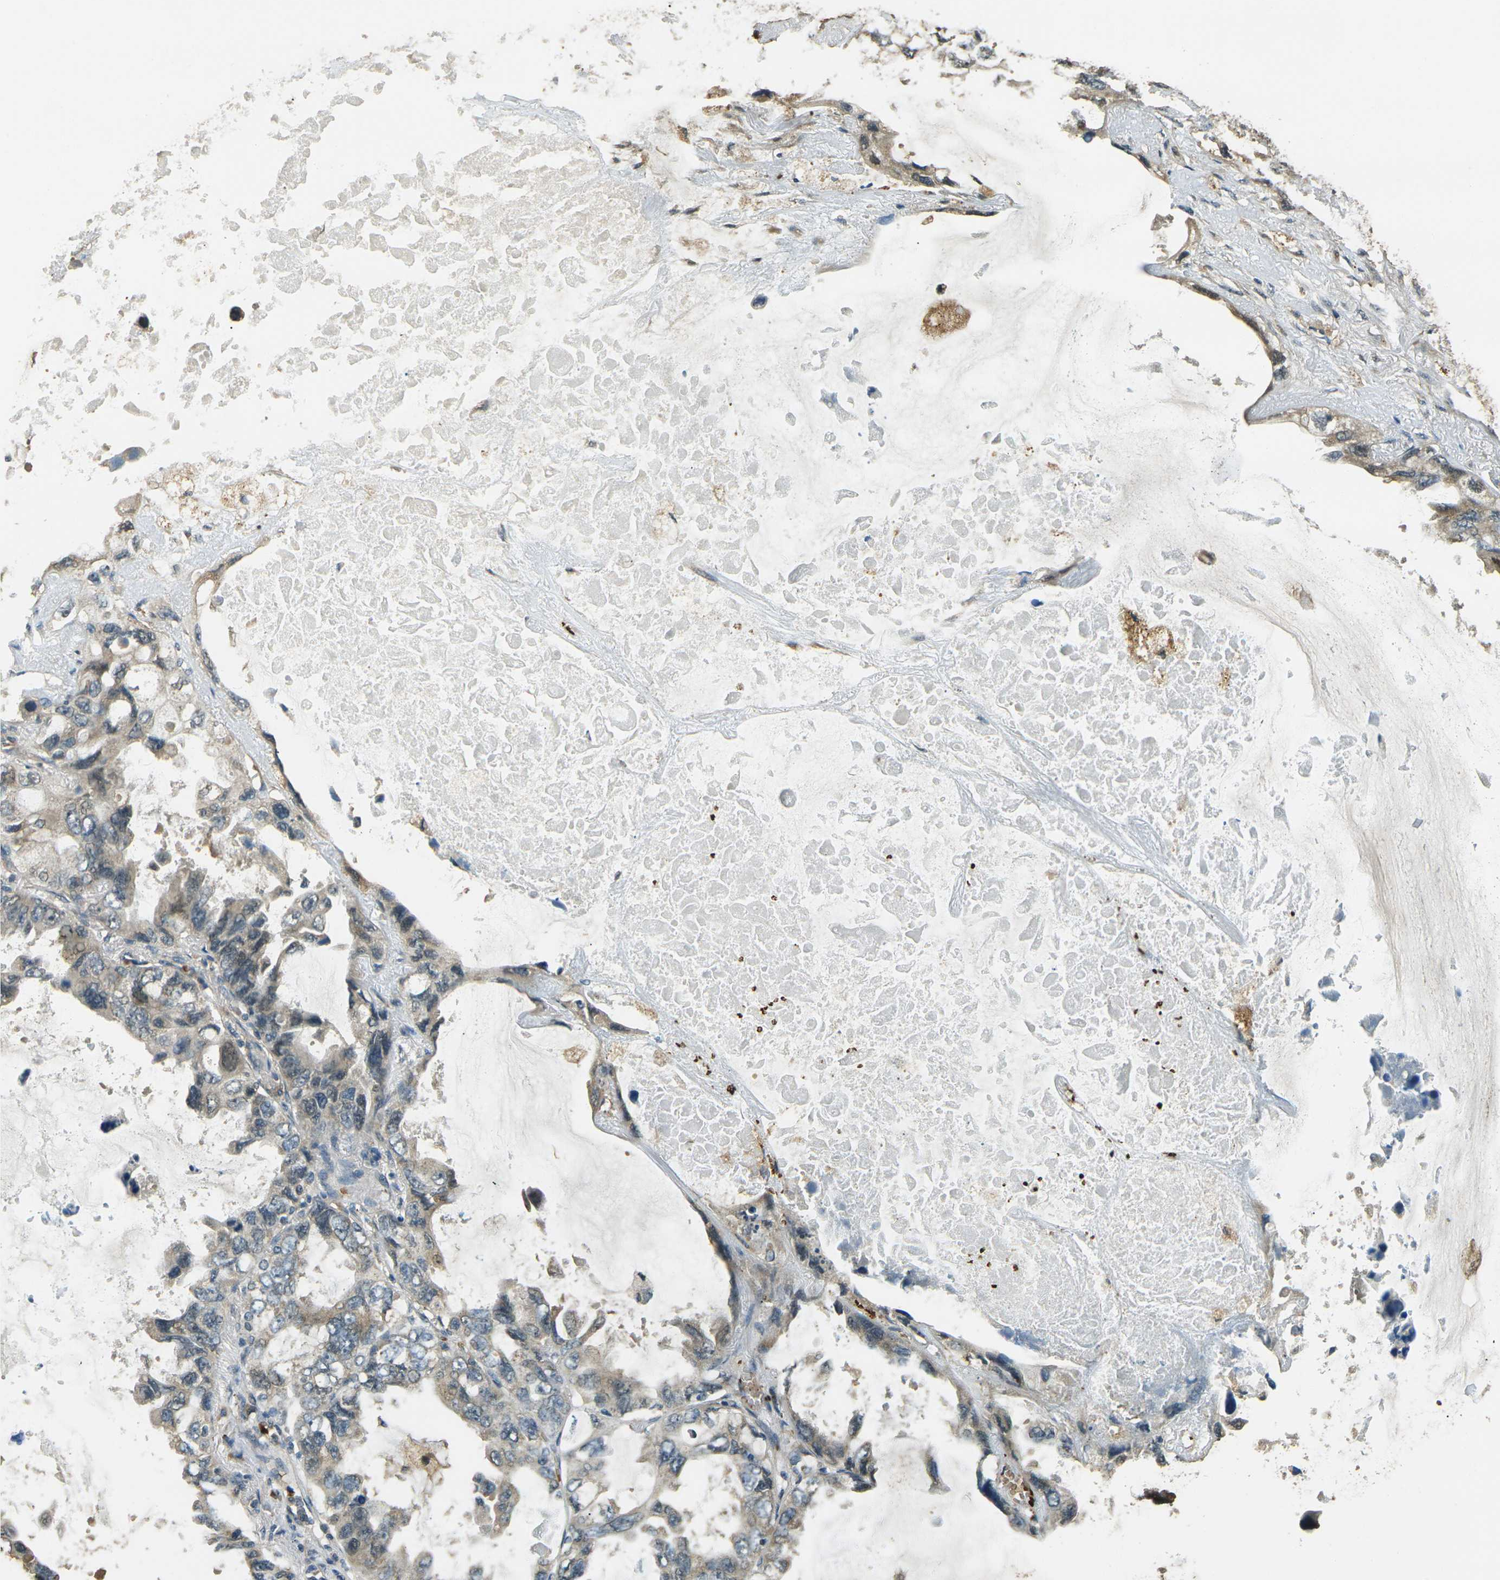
{"staining": {"intensity": "weak", "quantity": "25%-75%", "location": "cytoplasmic/membranous"}, "tissue": "lung cancer", "cell_type": "Tumor cells", "image_type": "cancer", "snomed": [{"axis": "morphology", "description": "Squamous cell carcinoma, NOS"}, {"axis": "topography", "description": "Lung"}], "caption": "Weak cytoplasmic/membranous staining is seen in about 25%-75% of tumor cells in squamous cell carcinoma (lung).", "gene": "TOR1A", "patient": {"sex": "female", "age": 73}}